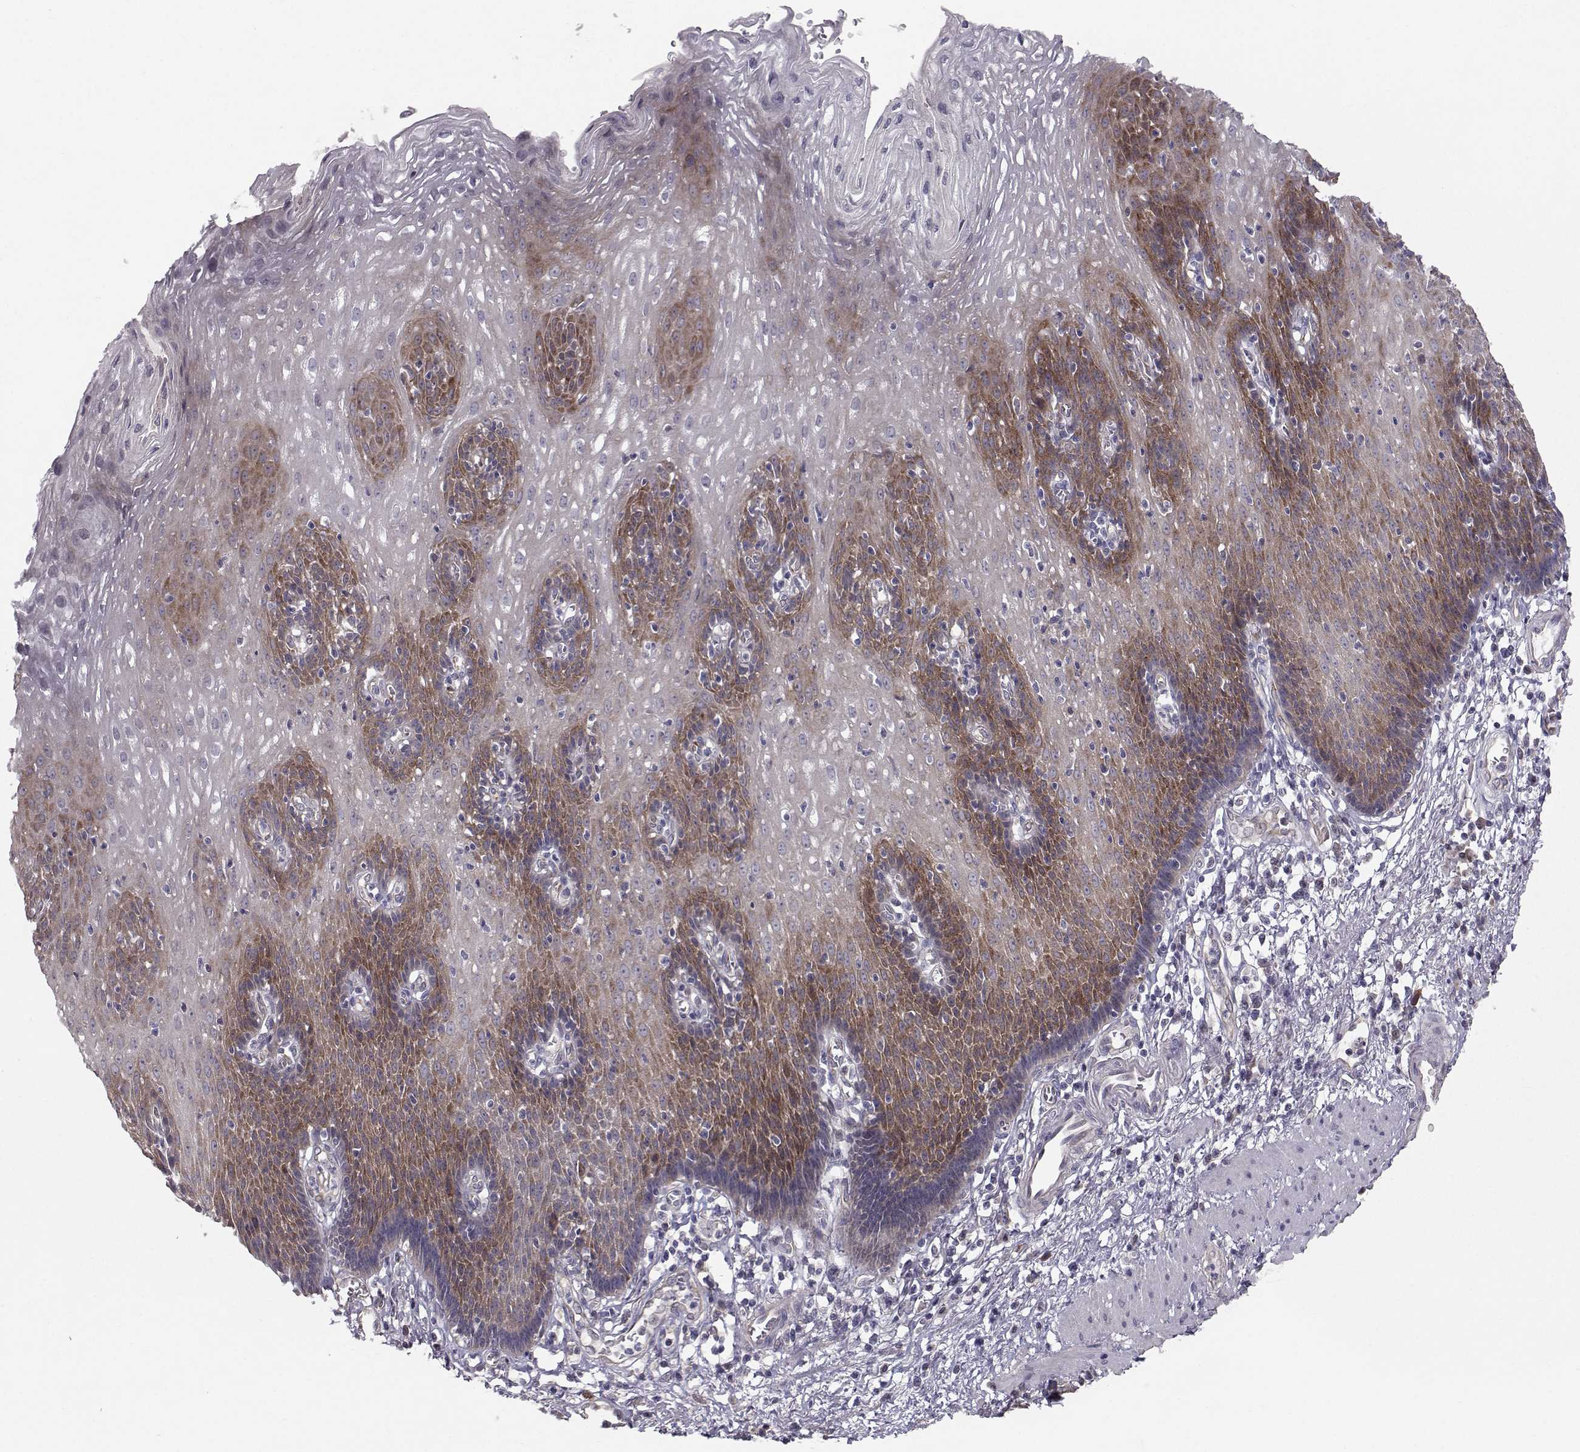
{"staining": {"intensity": "strong", "quantity": "25%-75%", "location": "cytoplasmic/membranous"}, "tissue": "esophagus", "cell_type": "Squamous epithelial cells", "image_type": "normal", "snomed": [{"axis": "morphology", "description": "Normal tissue, NOS"}, {"axis": "topography", "description": "Esophagus"}], "caption": "Approximately 25%-75% of squamous epithelial cells in normal human esophagus demonstrate strong cytoplasmic/membranous protein expression as visualized by brown immunohistochemical staining.", "gene": "HSP90AB1", "patient": {"sex": "male", "age": 57}}